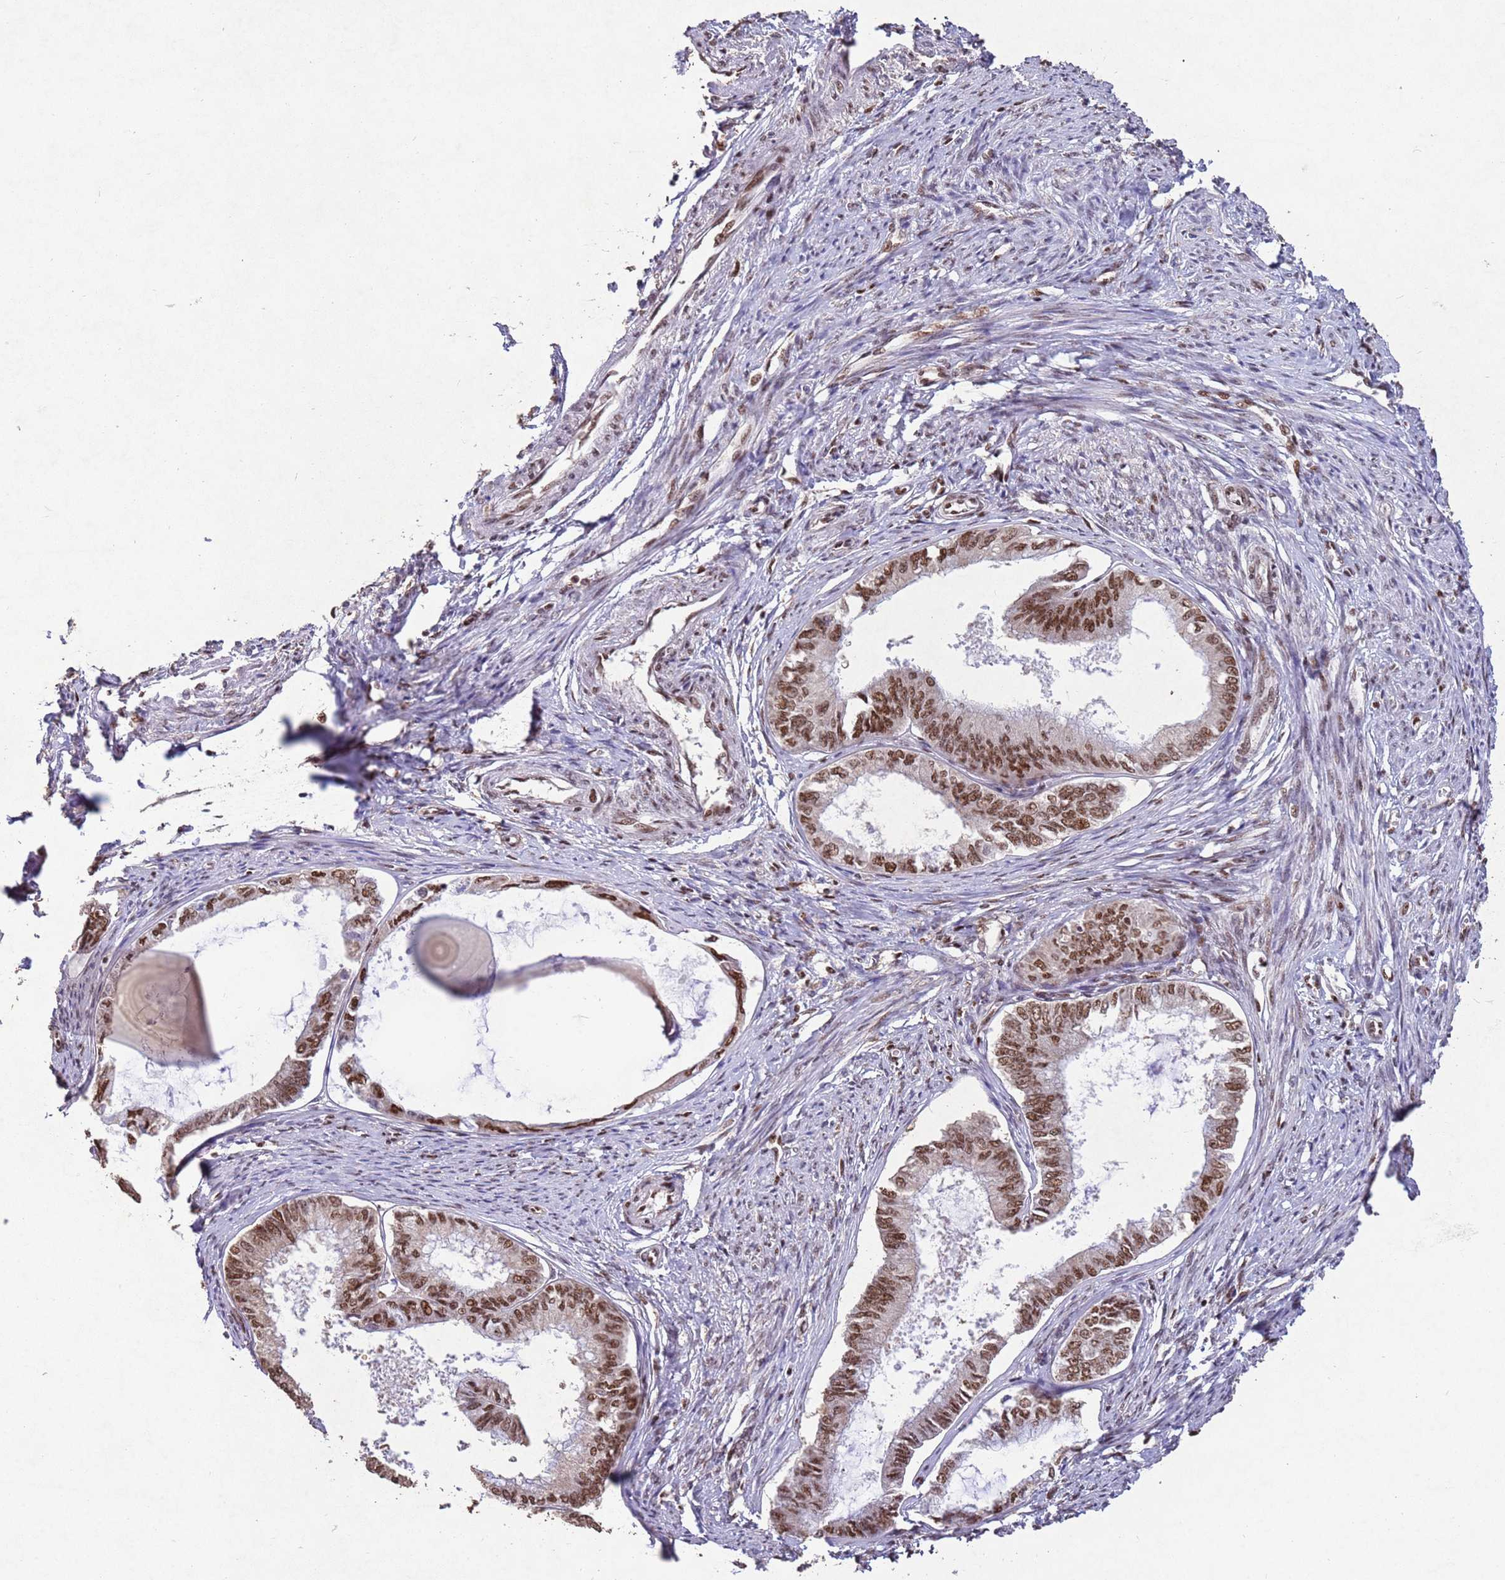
{"staining": {"intensity": "moderate", "quantity": ">75%", "location": "nuclear"}, "tissue": "endometrial cancer", "cell_type": "Tumor cells", "image_type": "cancer", "snomed": [{"axis": "morphology", "description": "Adenocarcinoma, NOS"}, {"axis": "topography", "description": "Endometrium"}], "caption": "This is a photomicrograph of immunohistochemistry staining of endometrial cancer (adenocarcinoma), which shows moderate positivity in the nuclear of tumor cells.", "gene": "ESF1", "patient": {"sex": "female", "age": 86}}